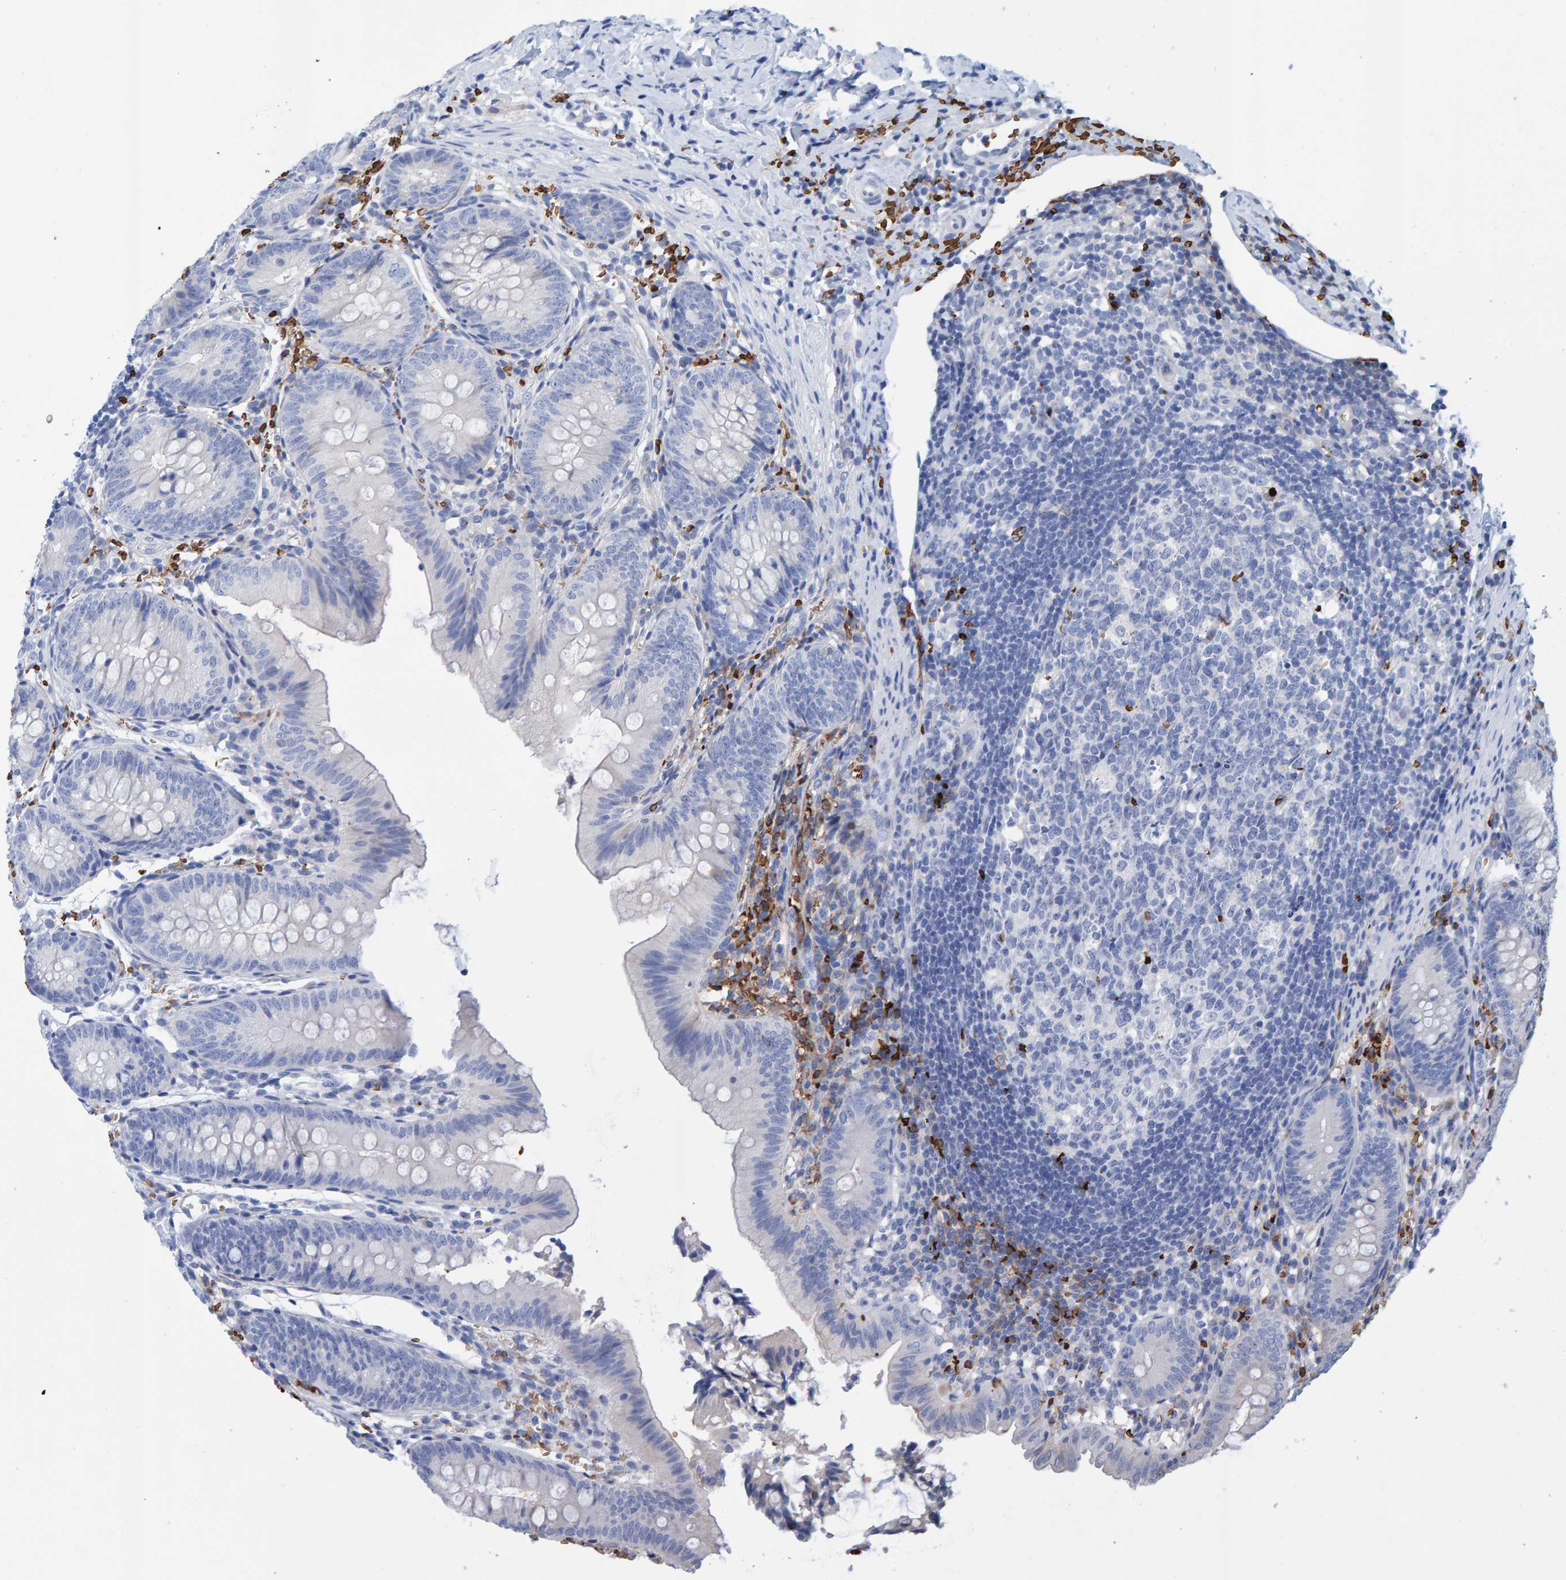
{"staining": {"intensity": "negative", "quantity": "none", "location": "none"}, "tissue": "appendix", "cell_type": "Glandular cells", "image_type": "normal", "snomed": [{"axis": "morphology", "description": "Normal tissue, NOS"}, {"axis": "topography", "description": "Appendix"}], "caption": "DAB (3,3'-diaminobenzidine) immunohistochemical staining of unremarkable human appendix shows no significant staining in glandular cells.", "gene": "VPS9D1", "patient": {"sex": "male", "age": 1}}